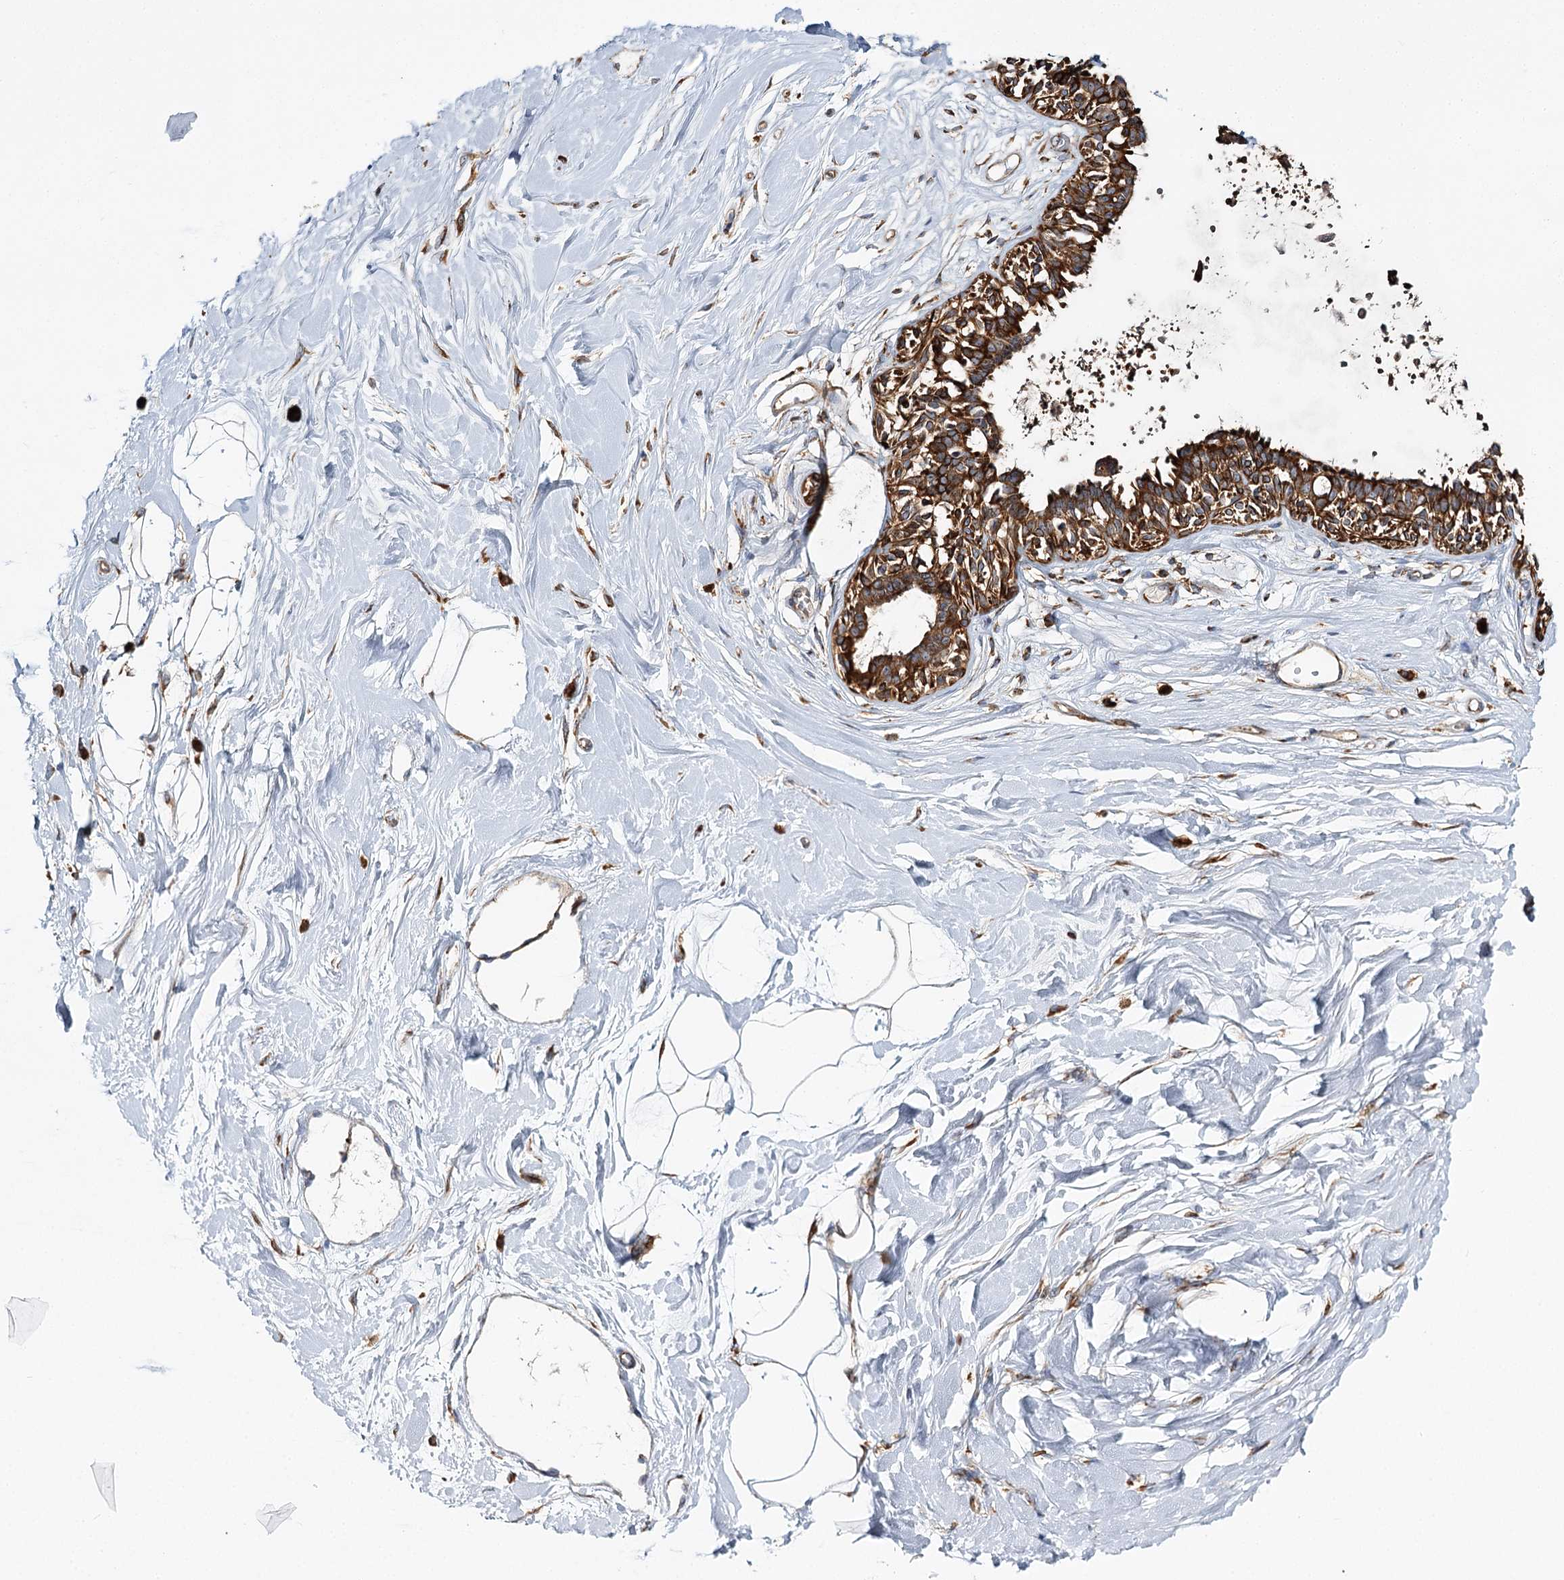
{"staining": {"intensity": "negative", "quantity": "none", "location": "none"}, "tissue": "breast", "cell_type": "Adipocytes", "image_type": "normal", "snomed": [{"axis": "morphology", "description": "Normal tissue, NOS"}, {"axis": "topography", "description": "Breast"}], "caption": "Immunohistochemistry image of benign human breast stained for a protein (brown), which shows no positivity in adipocytes.", "gene": "TAS1R1", "patient": {"sex": "female", "age": 45}}